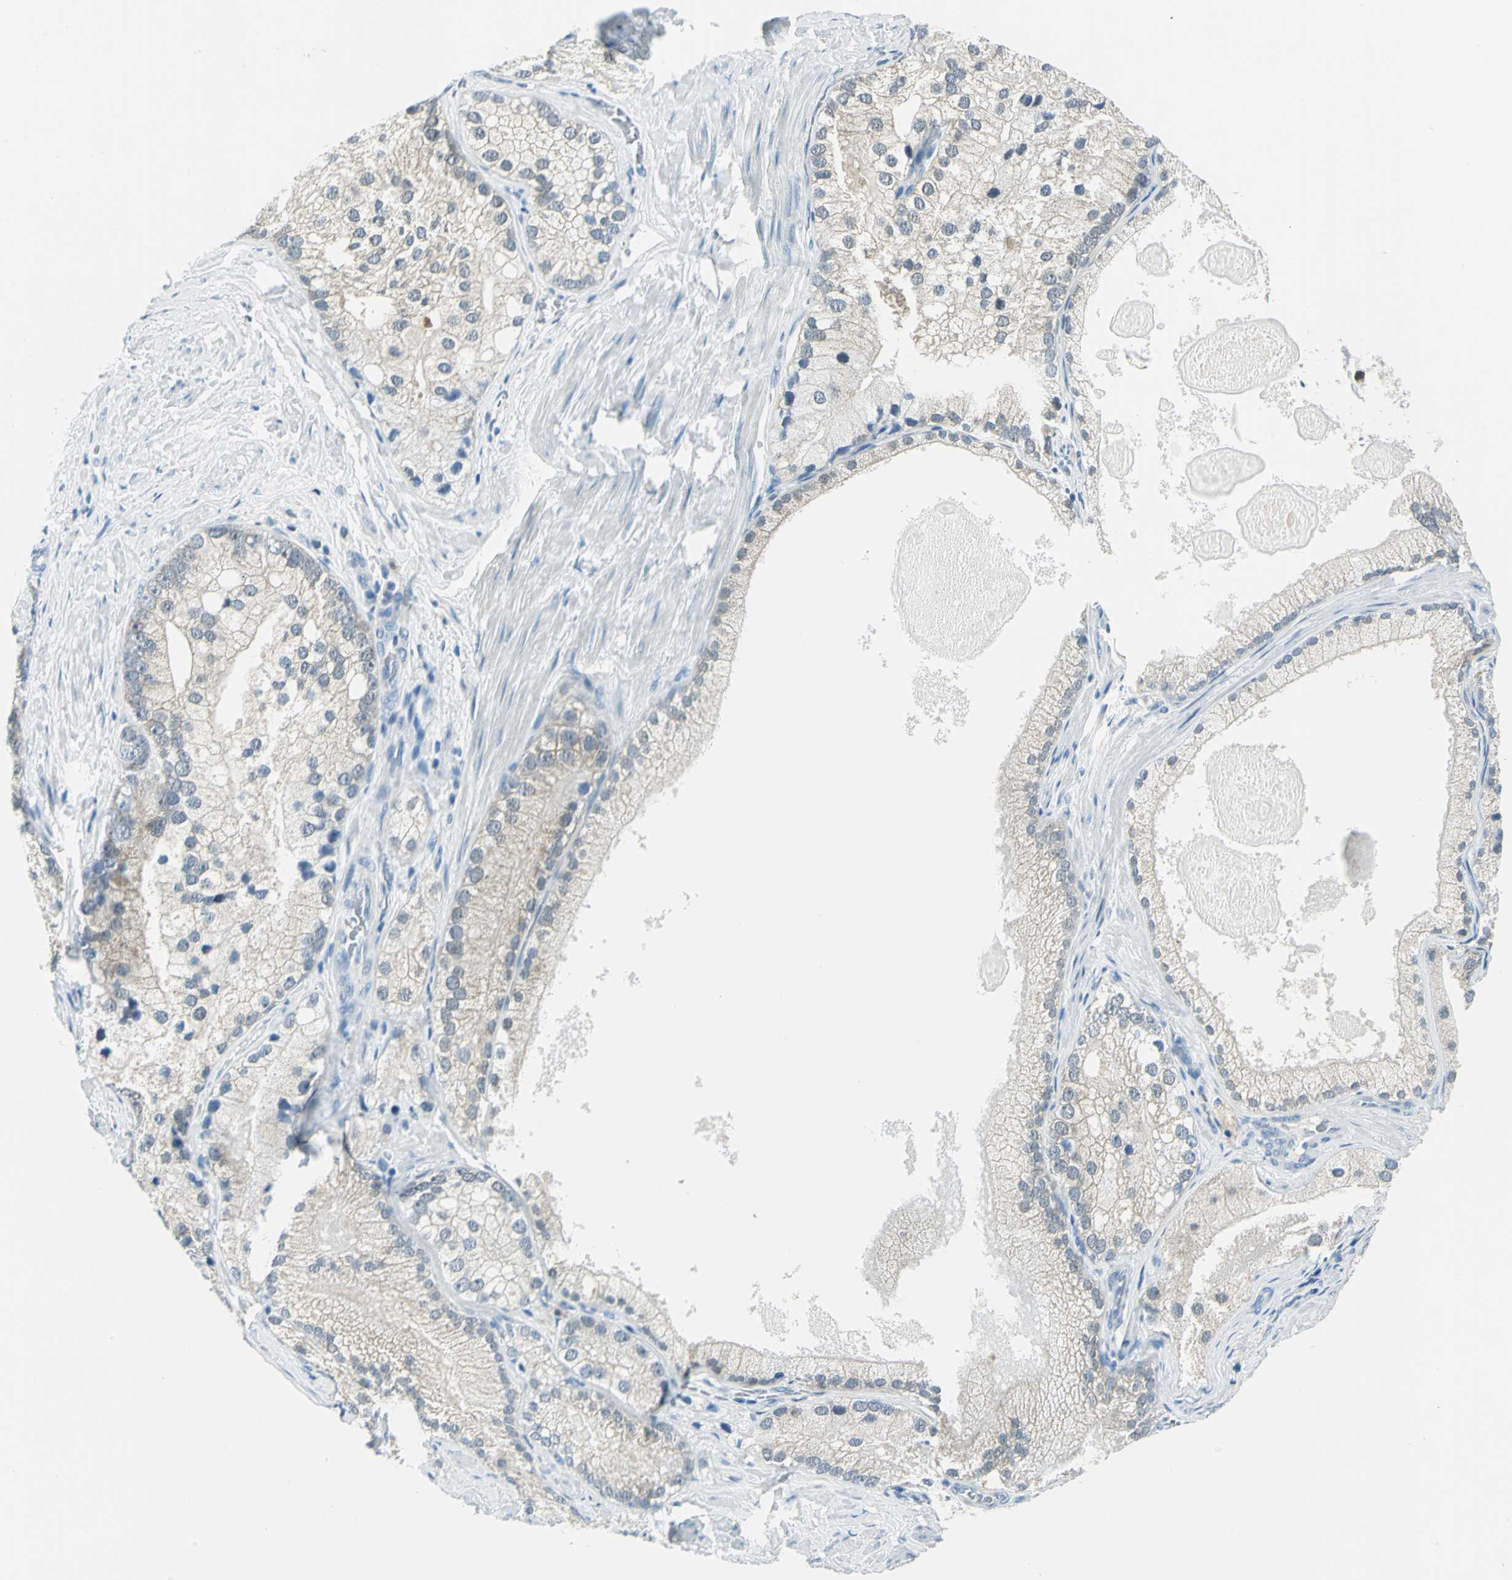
{"staining": {"intensity": "moderate", "quantity": "<25%", "location": "cytoplasmic/membranous"}, "tissue": "prostate cancer", "cell_type": "Tumor cells", "image_type": "cancer", "snomed": [{"axis": "morphology", "description": "Adenocarcinoma, Low grade"}, {"axis": "topography", "description": "Prostate"}], "caption": "Immunohistochemical staining of human prostate cancer reveals low levels of moderate cytoplasmic/membranous protein positivity in about <25% of tumor cells. (DAB IHC with brightfield microscopy, high magnification).", "gene": "AKR1A1", "patient": {"sex": "male", "age": 69}}